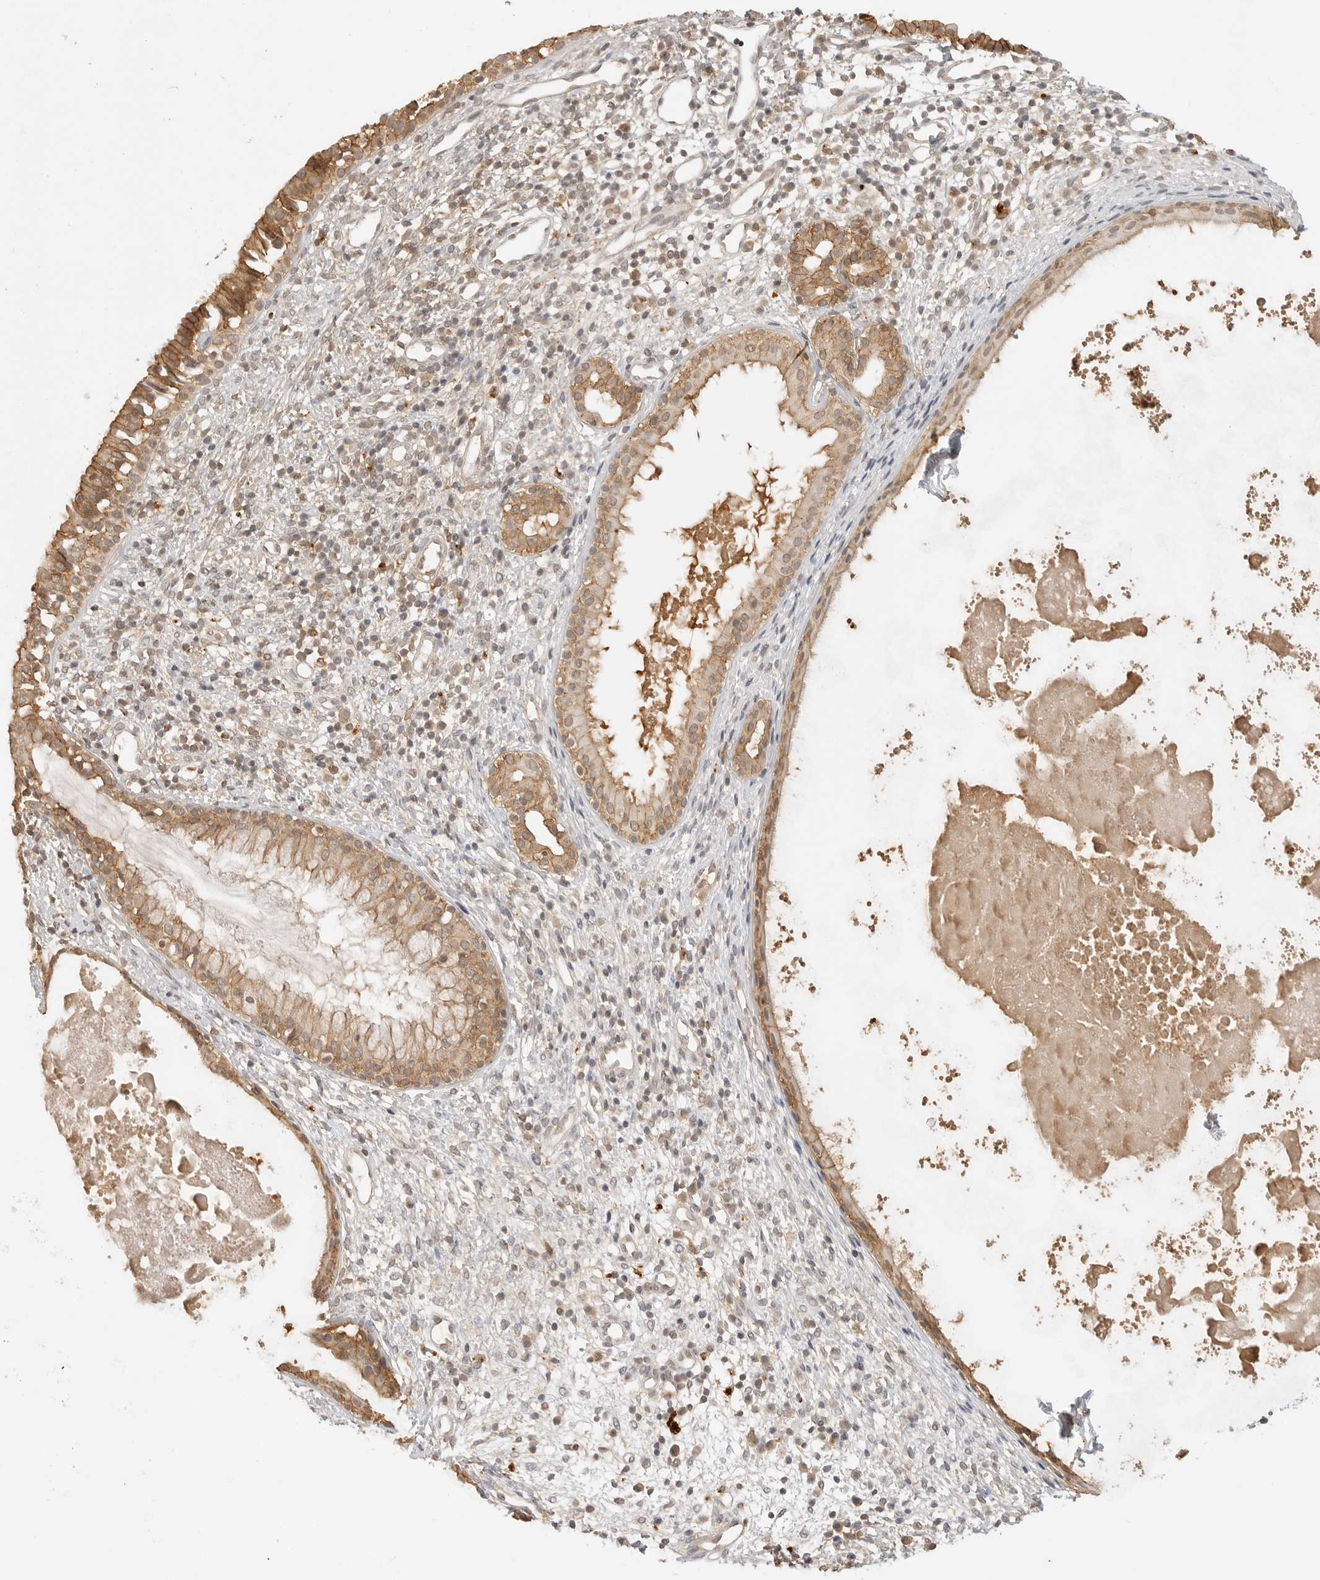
{"staining": {"intensity": "moderate", "quantity": ">75%", "location": "cytoplasmic/membranous"}, "tissue": "nasopharynx", "cell_type": "Respiratory epithelial cells", "image_type": "normal", "snomed": [{"axis": "morphology", "description": "Normal tissue, NOS"}, {"axis": "topography", "description": "Nasopharynx"}], "caption": "Respiratory epithelial cells exhibit medium levels of moderate cytoplasmic/membranous expression in approximately >75% of cells in normal human nasopharynx. (DAB (3,3'-diaminobenzidine) IHC, brown staining for protein, blue staining for nuclei).", "gene": "EPHA1", "patient": {"sex": "male", "age": 22}}